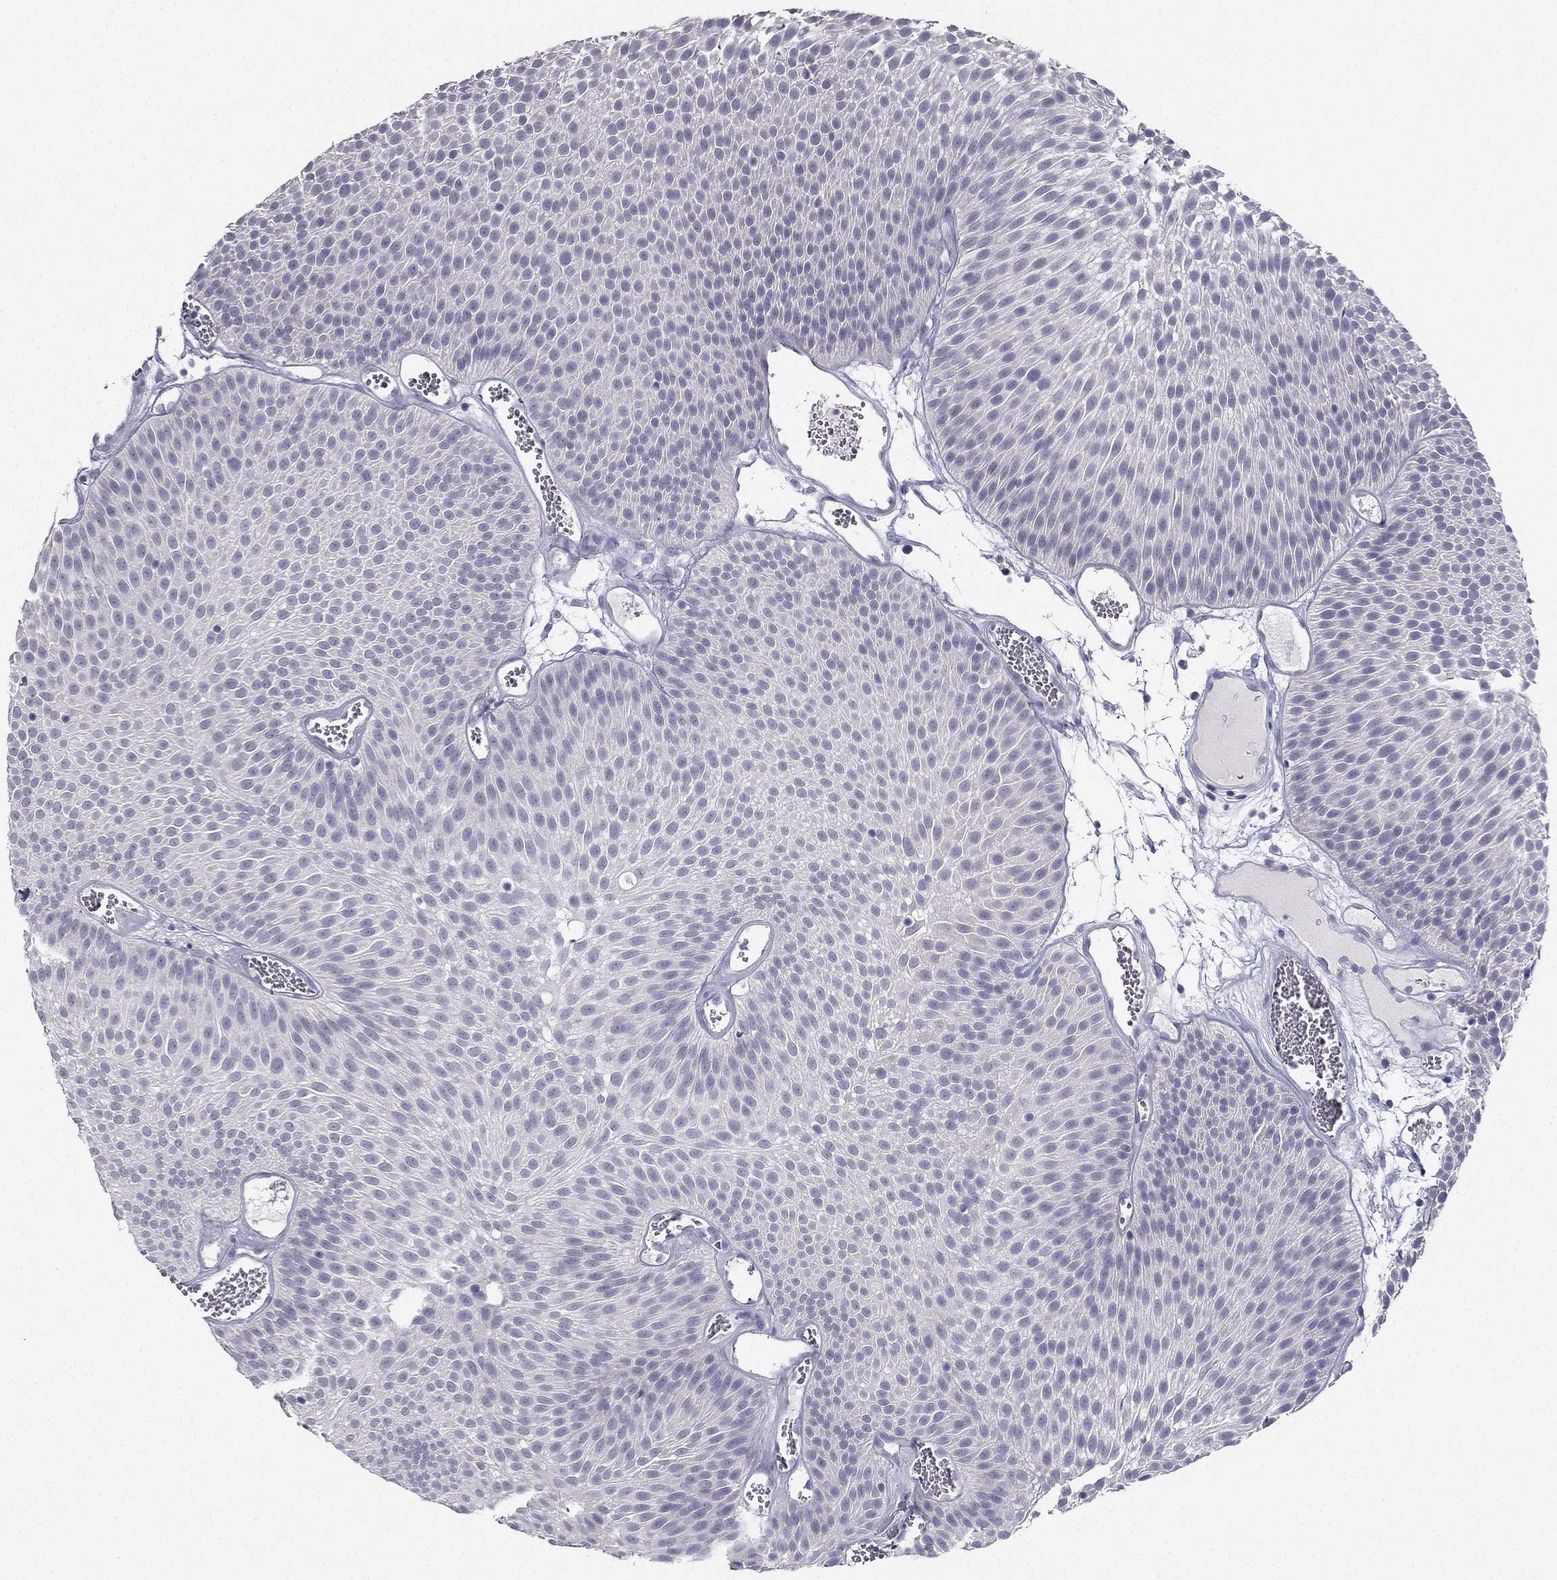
{"staining": {"intensity": "negative", "quantity": "none", "location": "none"}, "tissue": "urothelial cancer", "cell_type": "Tumor cells", "image_type": "cancer", "snomed": [{"axis": "morphology", "description": "Urothelial carcinoma, Low grade"}, {"axis": "topography", "description": "Urinary bladder"}], "caption": "Urothelial cancer was stained to show a protein in brown. There is no significant staining in tumor cells. (DAB (3,3'-diaminobenzidine) immunohistochemistry (IHC) with hematoxylin counter stain).", "gene": "CALB2", "patient": {"sex": "male", "age": 52}}